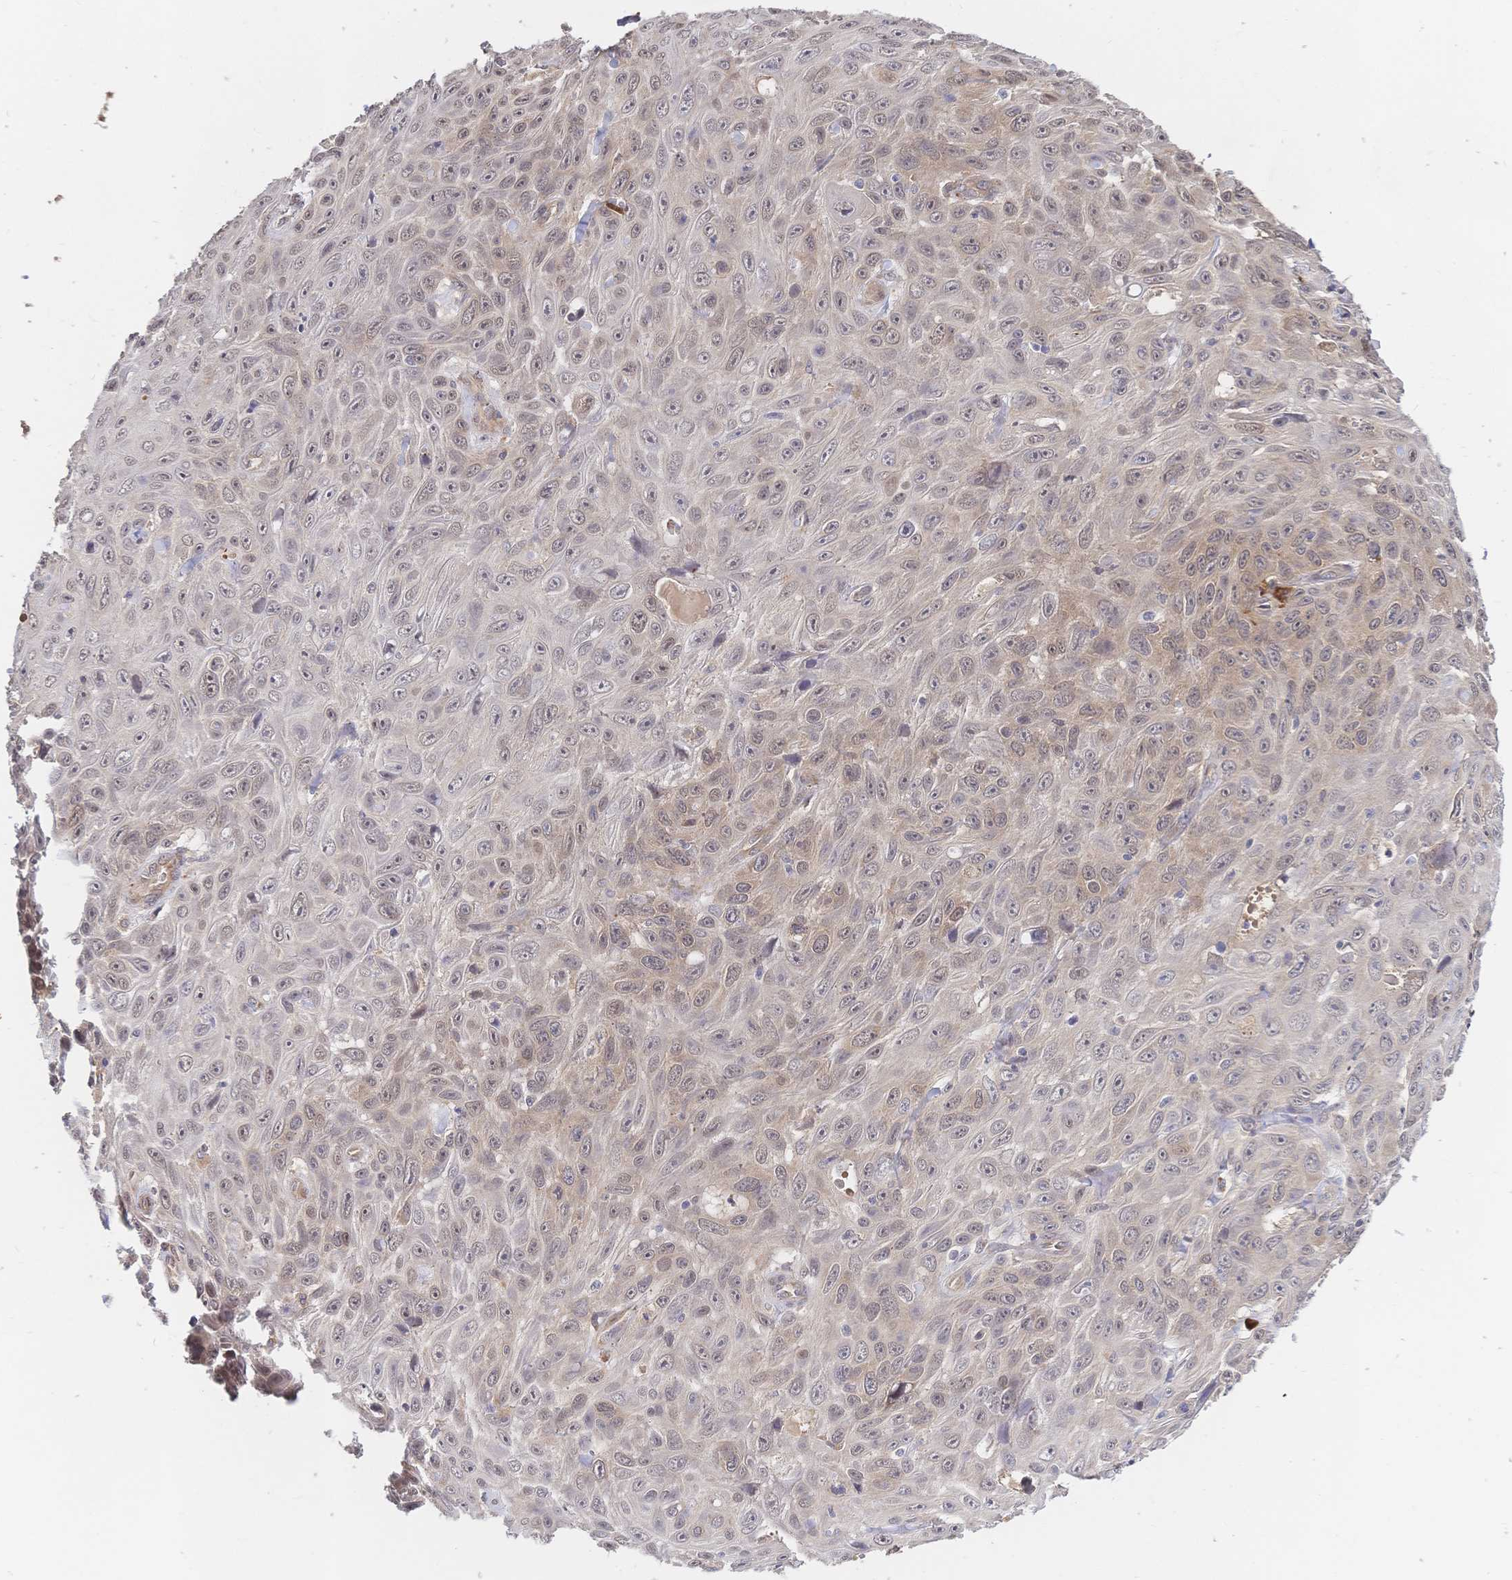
{"staining": {"intensity": "weak", "quantity": "25%-75%", "location": "nuclear"}, "tissue": "skin cancer", "cell_type": "Tumor cells", "image_type": "cancer", "snomed": [{"axis": "morphology", "description": "Squamous cell carcinoma, NOS"}, {"axis": "topography", "description": "Skin"}], "caption": "Protein expression analysis of squamous cell carcinoma (skin) displays weak nuclear staining in about 25%-75% of tumor cells.", "gene": "LMO4", "patient": {"sex": "male", "age": 82}}